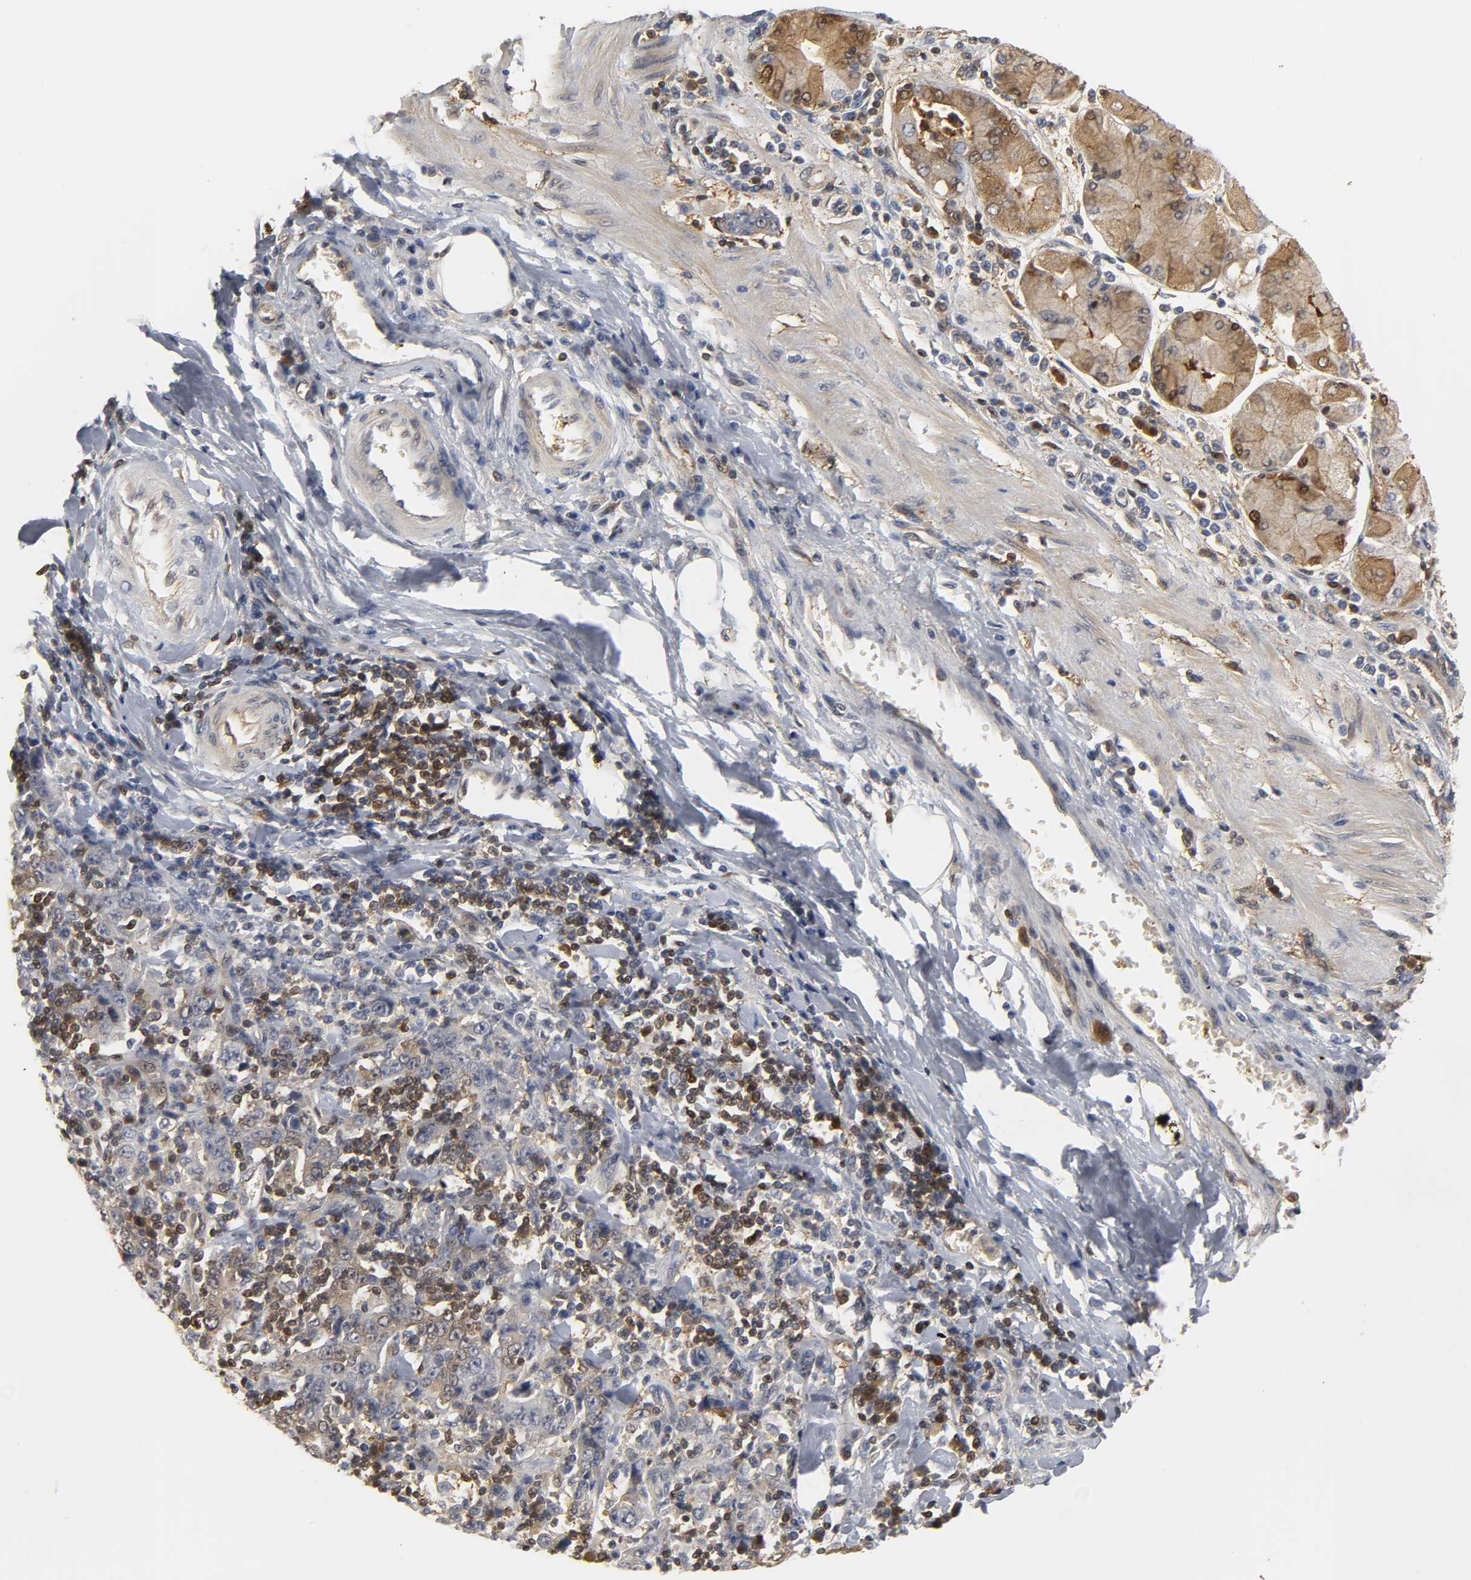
{"staining": {"intensity": "moderate", "quantity": ">75%", "location": "cytoplasmic/membranous"}, "tissue": "stomach cancer", "cell_type": "Tumor cells", "image_type": "cancer", "snomed": [{"axis": "morphology", "description": "Normal tissue, NOS"}, {"axis": "morphology", "description": "Adenocarcinoma, NOS"}, {"axis": "topography", "description": "Stomach, upper"}, {"axis": "topography", "description": "Stomach"}], "caption": "A micrograph of human stomach cancer (adenocarcinoma) stained for a protein demonstrates moderate cytoplasmic/membranous brown staining in tumor cells.", "gene": "PARK7", "patient": {"sex": "male", "age": 59}}